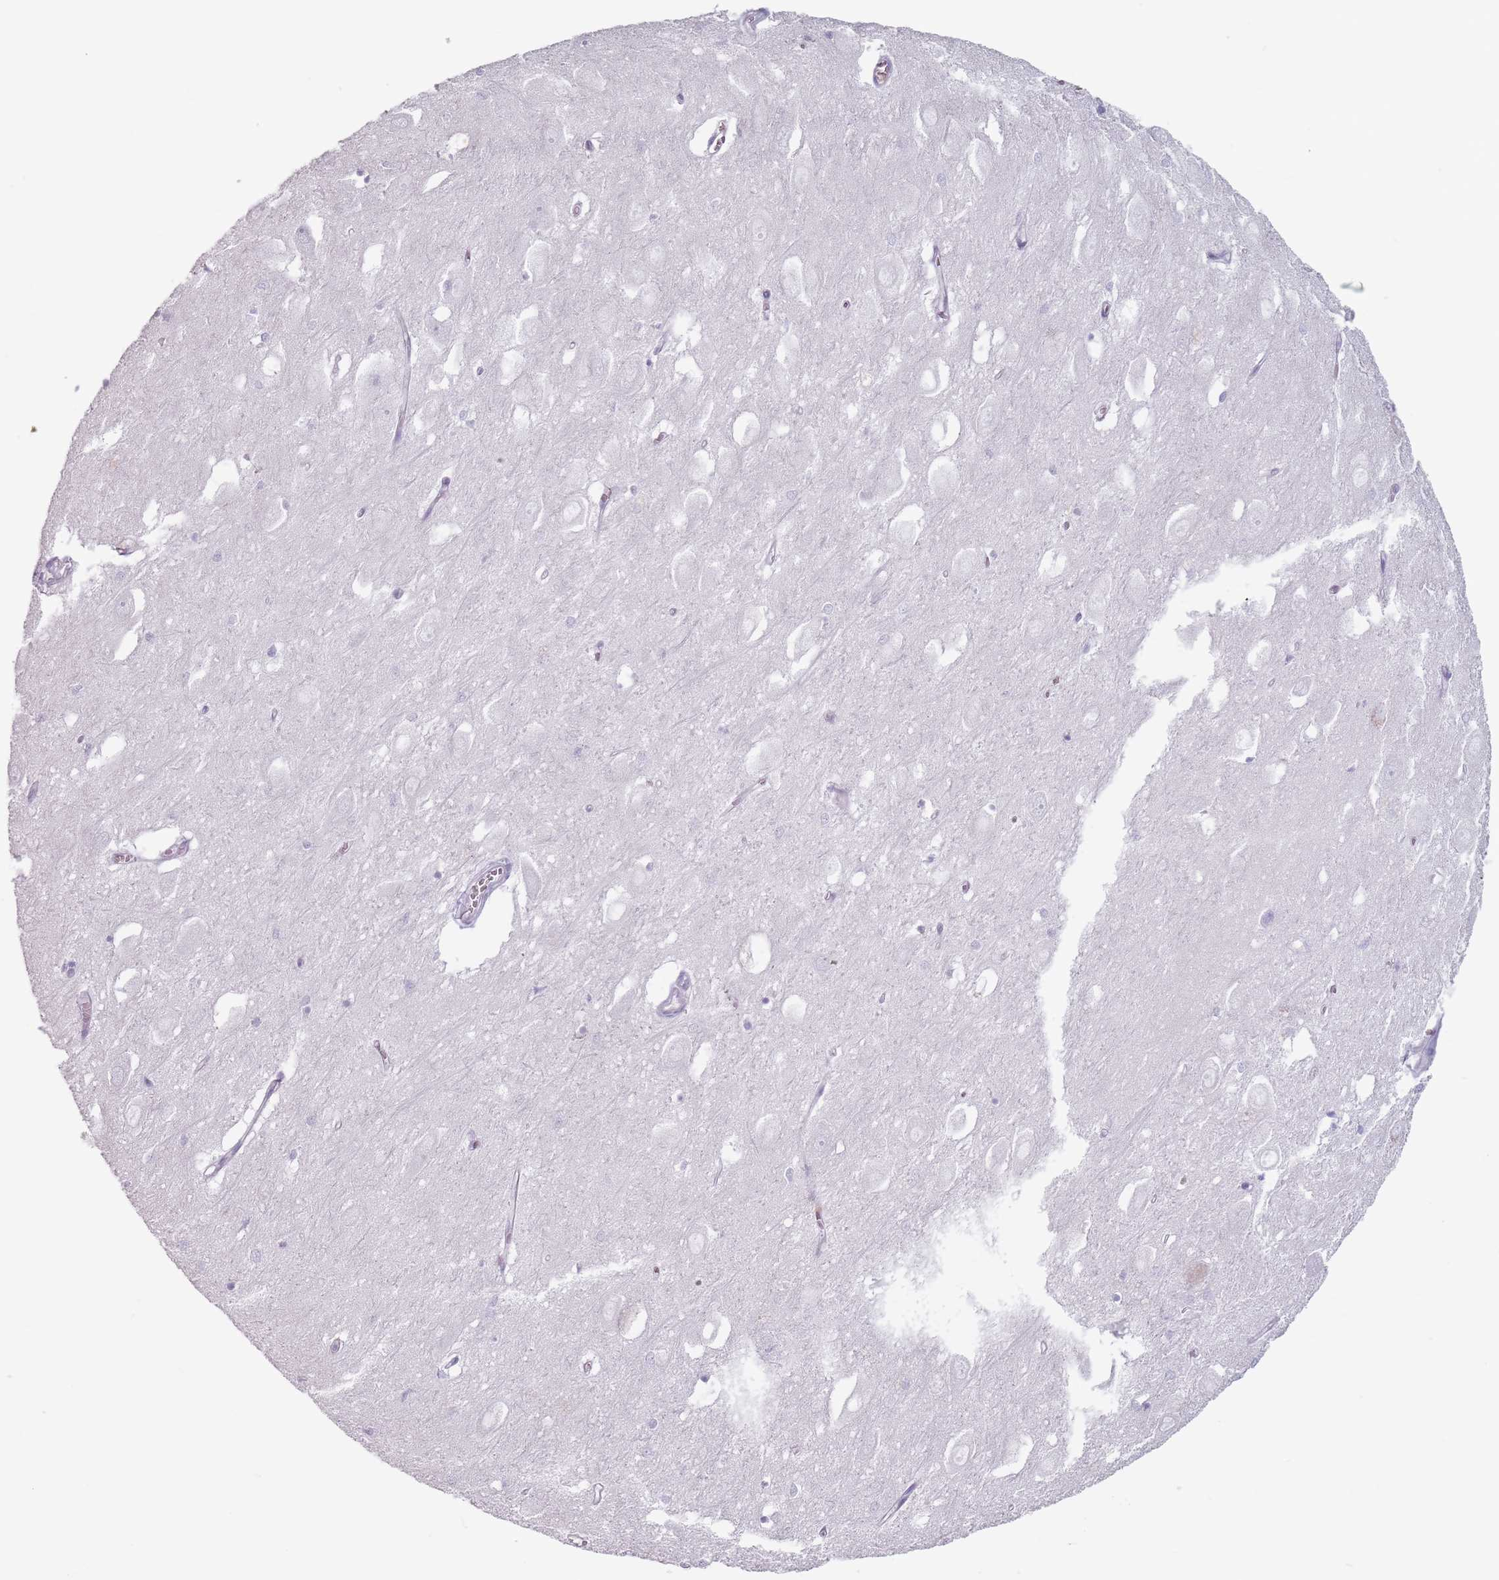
{"staining": {"intensity": "negative", "quantity": "none", "location": "none"}, "tissue": "hippocampus", "cell_type": "Glial cells", "image_type": "normal", "snomed": [{"axis": "morphology", "description": "Normal tissue, NOS"}, {"axis": "topography", "description": "Hippocampus"}], "caption": "Immunohistochemical staining of benign human hippocampus exhibits no significant expression in glial cells.", "gene": "ZNF584", "patient": {"sex": "female", "age": 64}}